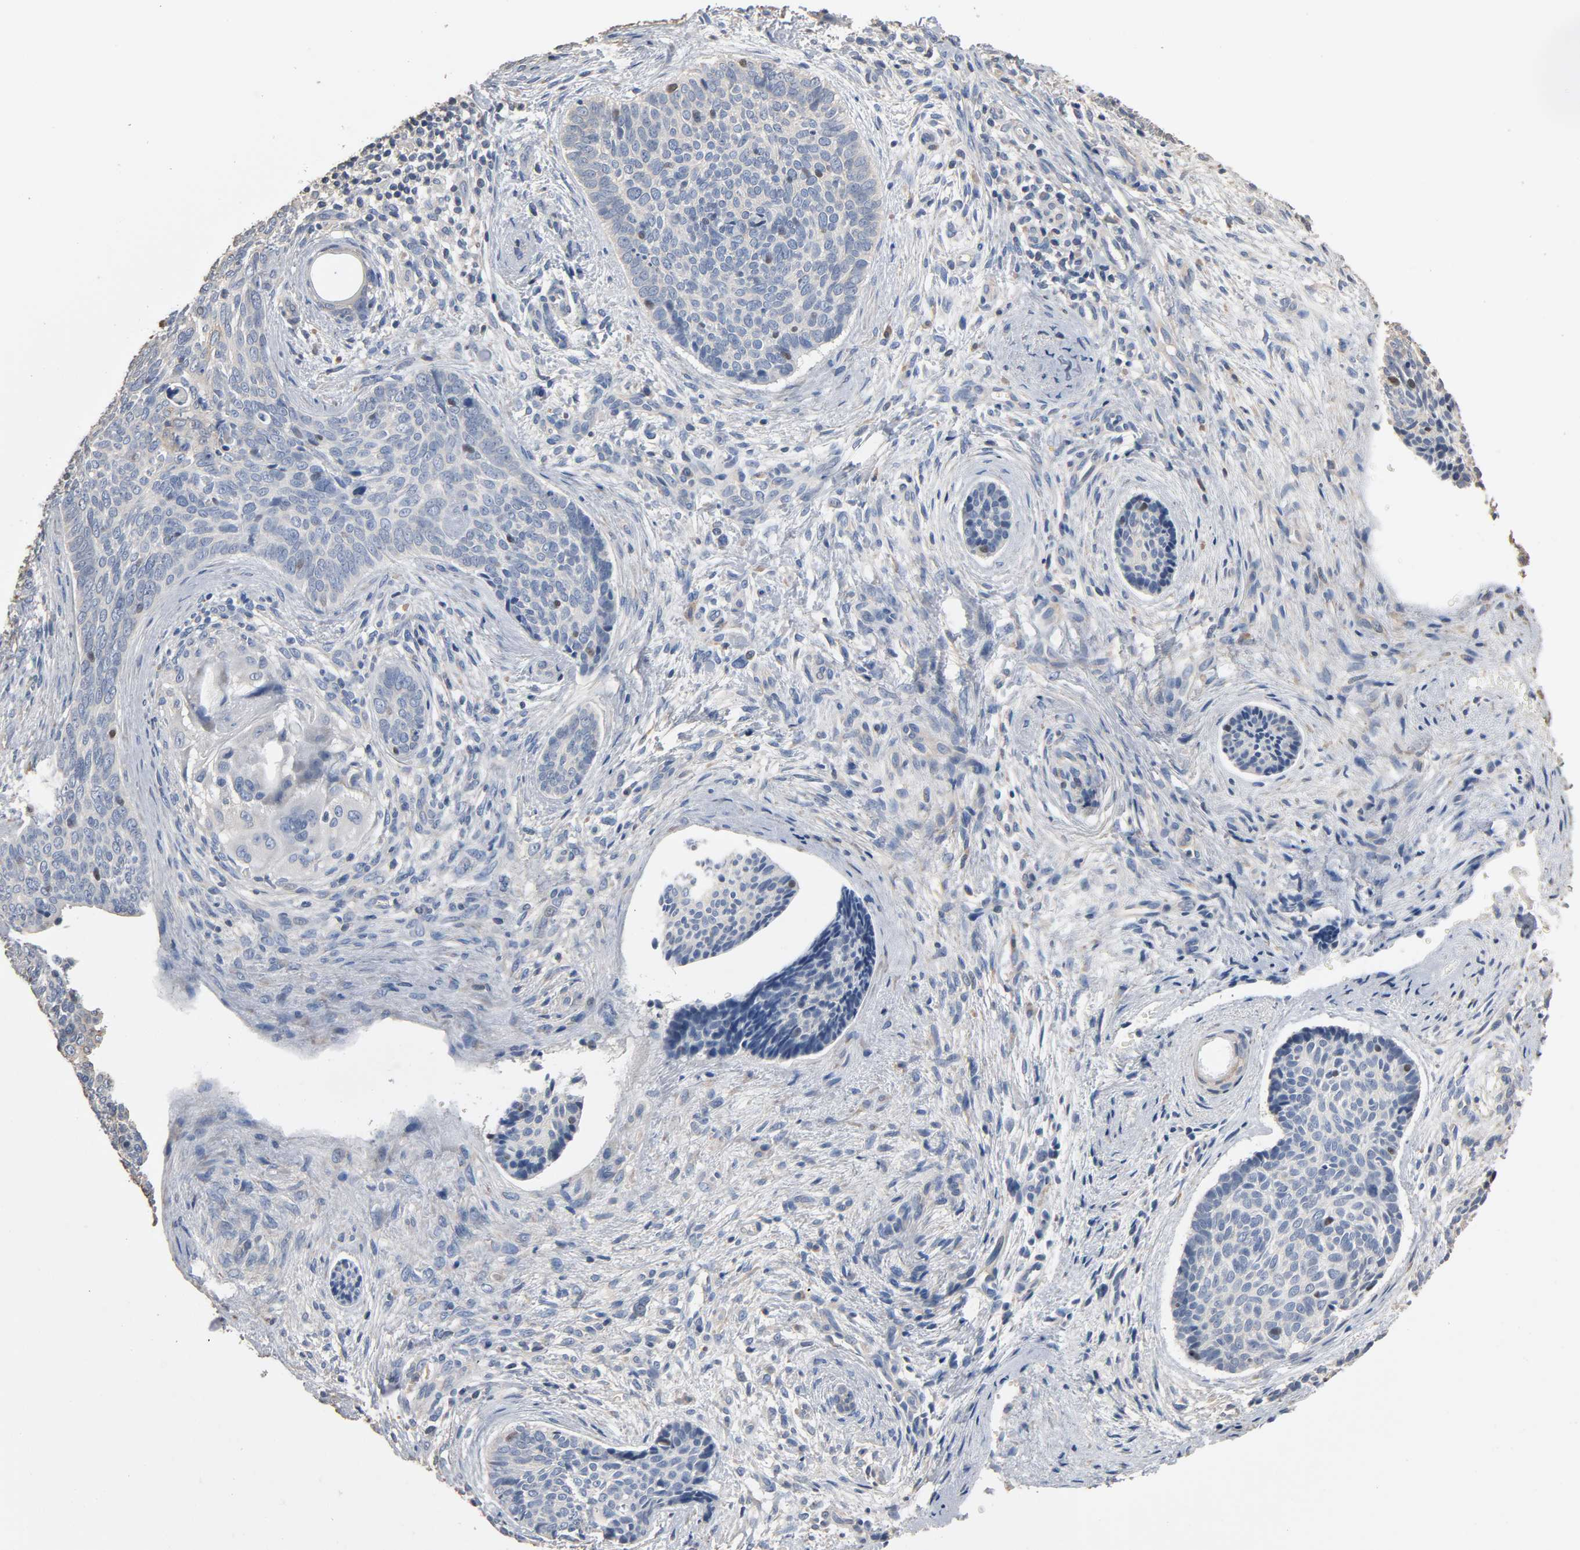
{"staining": {"intensity": "weak", "quantity": "<25%", "location": "nuclear"}, "tissue": "skin cancer", "cell_type": "Tumor cells", "image_type": "cancer", "snomed": [{"axis": "morphology", "description": "Normal tissue, NOS"}, {"axis": "morphology", "description": "Basal cell carcinoma"}, {"axis": "topography", "description": "Skin"}], "caption": "Immunohistochemistry (IHC) image of basal cell carcinoma (skin) stained for a protein (brown), which exhibits no staining in tumor cells. (DAB (3,3'-diaminobenzidine) IHC visualized using brightfield microscopy, high magnification).", "gene": "SOX6", "patient": {"sex": "female", "age": 57}}